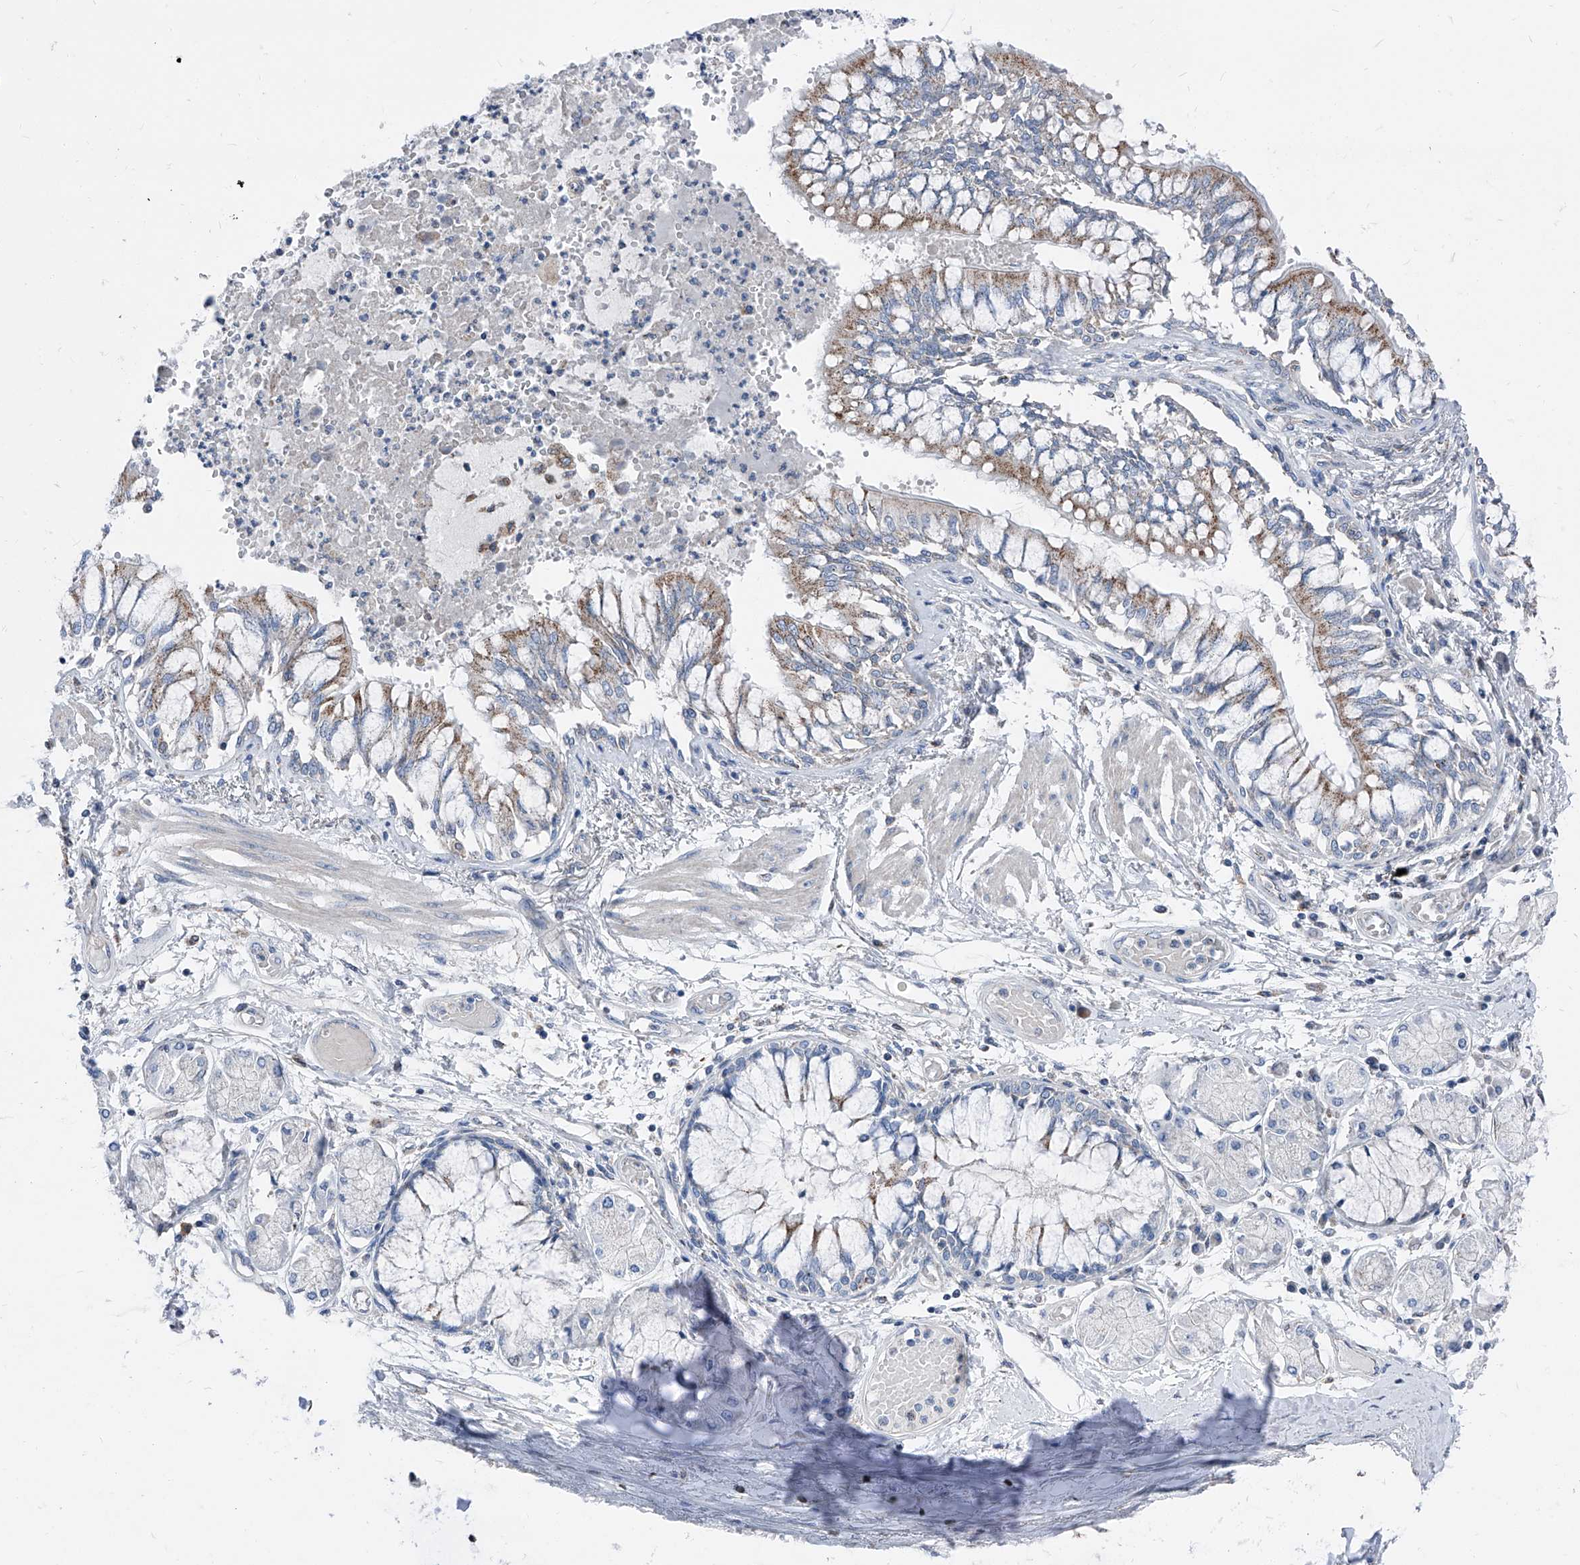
{"staining": {"intensity": "moderate", "quantity": "25%-75%", "location": "cytoplasmic/membranous"}, "tissue": "bronchus", "cell_type": "Respiratory epithelial cells", "image_type": "normal", "snomed": [{"axis": "morphology", "description": "Normal tissue, NOS"}, {"axis": "topography", "description": "Cartilage tissue"}, {"axis": "topography", "description": "Bronchus"}, {"axis": "topography", "description": "Lung"}], "caption": "Immunohistochemical staining of unremarkable human bronchus reveals medium levels of moderate cytoplasmic/membranous positivity in approximately 25%-75% of respiratory epithelial cells.", "gene": "AGPS", "patient": {"sex": "female", "age": 49}}